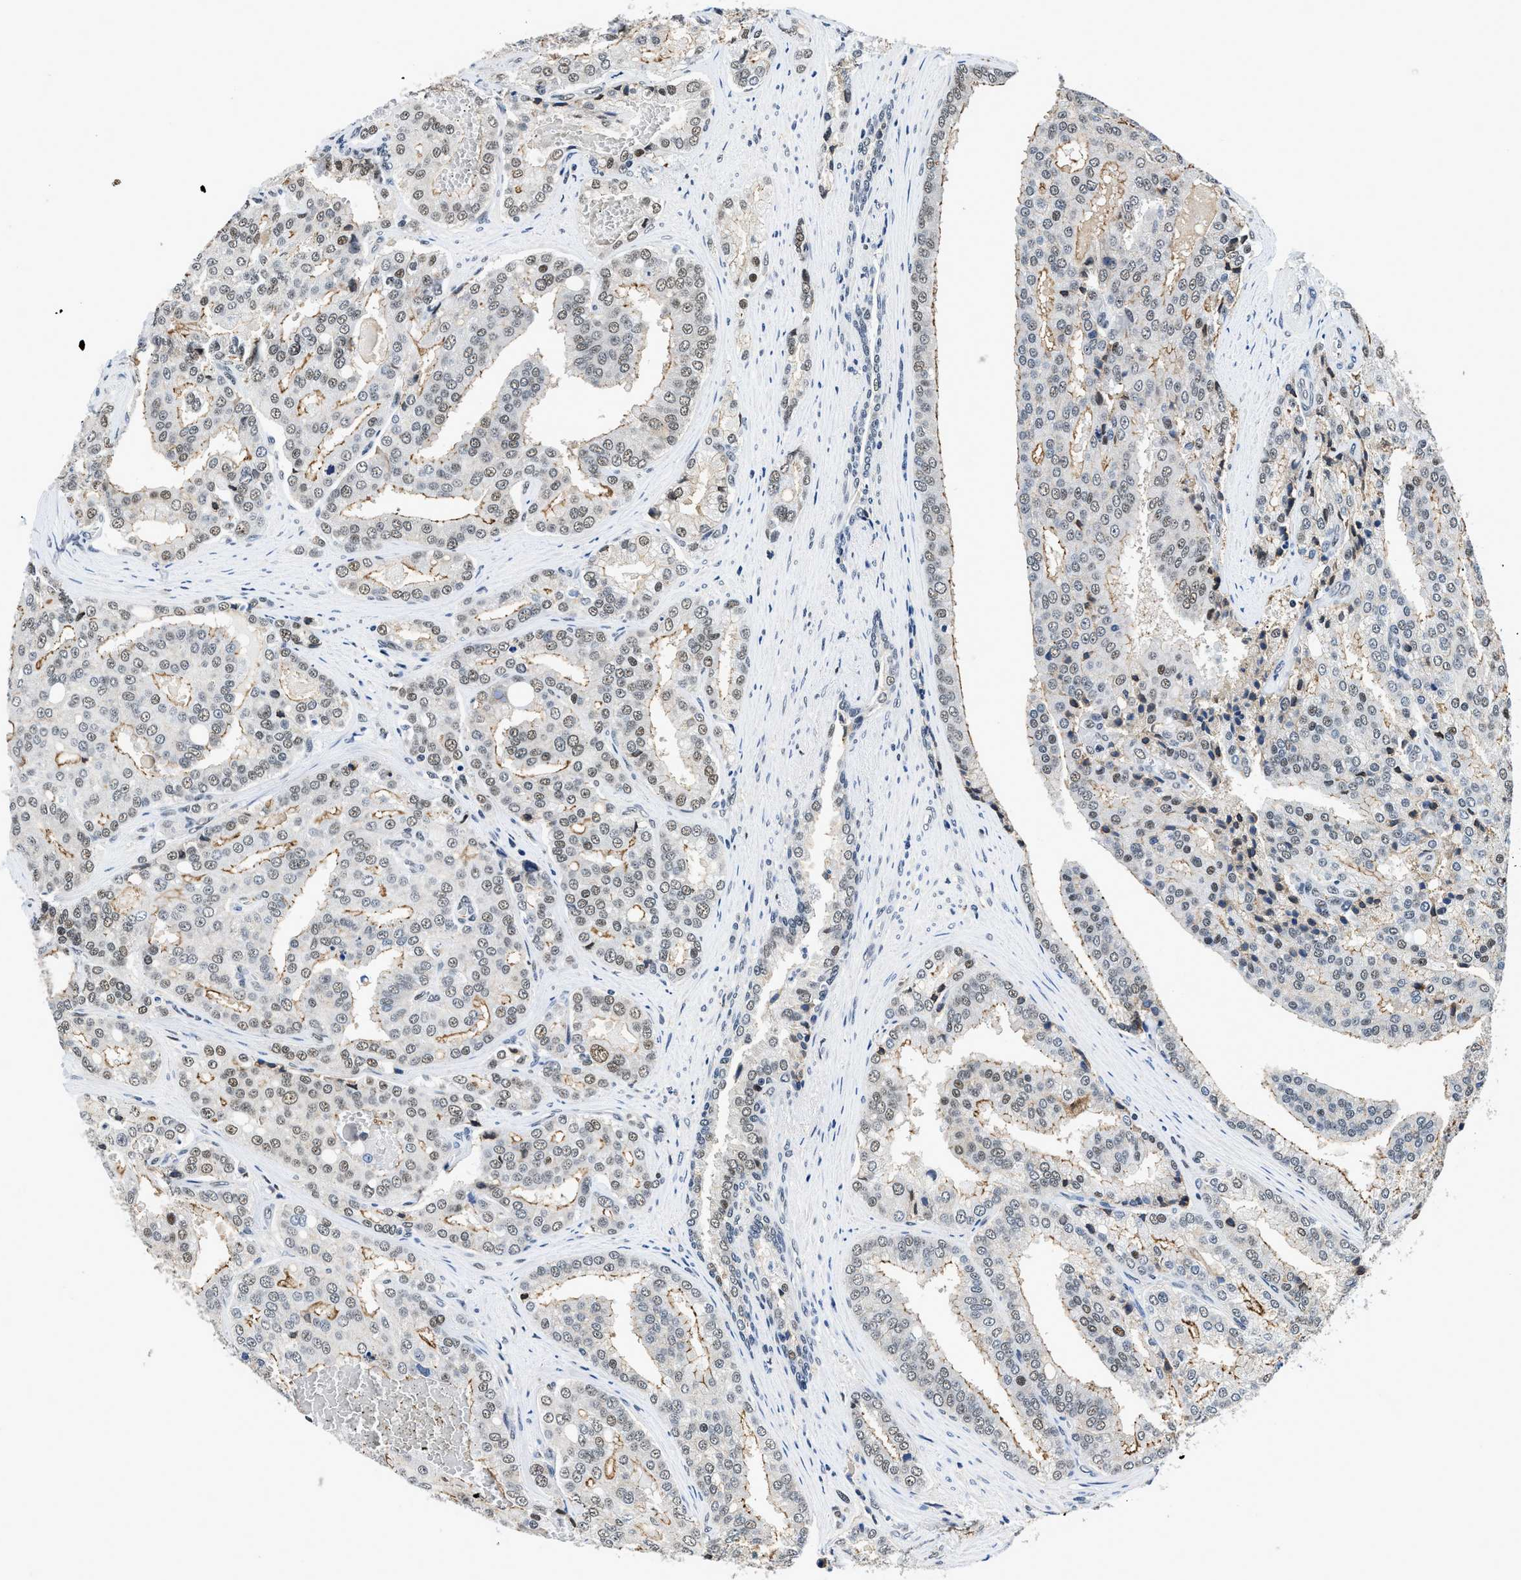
{"staining": {"intensity": "moderate", "quantity": "25%-75%", "location": "nuclear"}, "tissue": "prostate cancer", "cell_type": "Tumor cells", "image_type": "cancer", "snomed": [{"axis": "morphology", "description": "Adenocarcinoma, High grade"}, {"axis": "topography", "description": "Prostate"}], "caption": "Protein expression by IHC exhibits moderate nuclear staining in about 25%-75% of tumor cells in high-grade adenocarcinoma (prostate).", "gene": "HNRNPH2", "patient": {"sex": "male", "age": 50}}